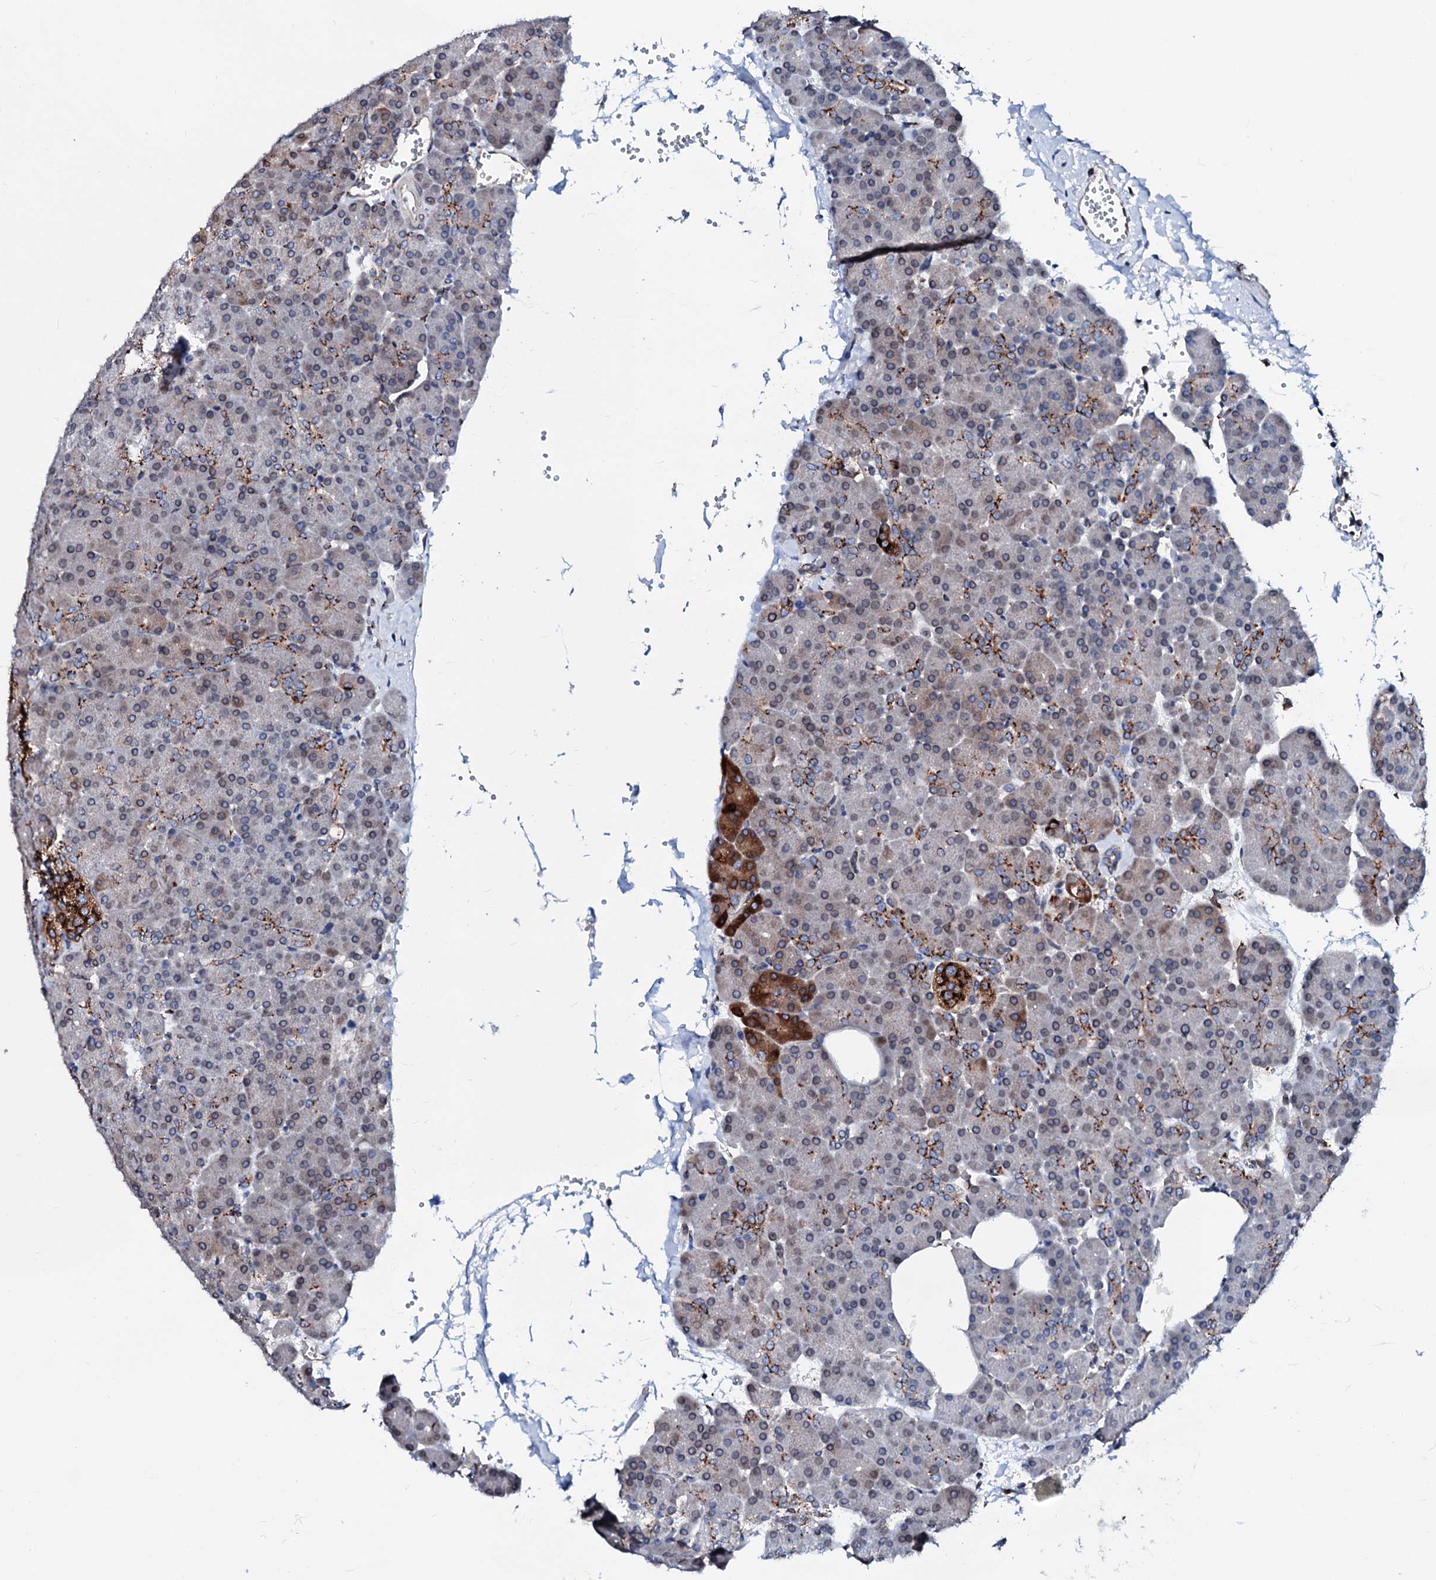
{"staining": {"intensity": "moderate", "quantity": "25%-75%", "location": "cytoplasmic/membranous"}, "tissue": "pancreas", "cell_type": "Exocrine glandular cells", "image_type": "normal", "snomed": [{"axis": "morphology", "description": "Normal tissue, NOS"}, {"axis": "morphology", "description": "Carcinoid, malignant, NOS"}, {"axis": "topography", "description": "Pancreas"}], "caption": "The histopathology image displays a brown stain indicating the presence of a protein in the cytoplasmic/membranous of exocrine glandular cells in pancreas. Using DAB (brown) and hematoxylin (blue) stains, captured at high magnification using brightfield microscopy.", "gene": "TMCO3", "patient": {"sex": "female", "age": 35}}